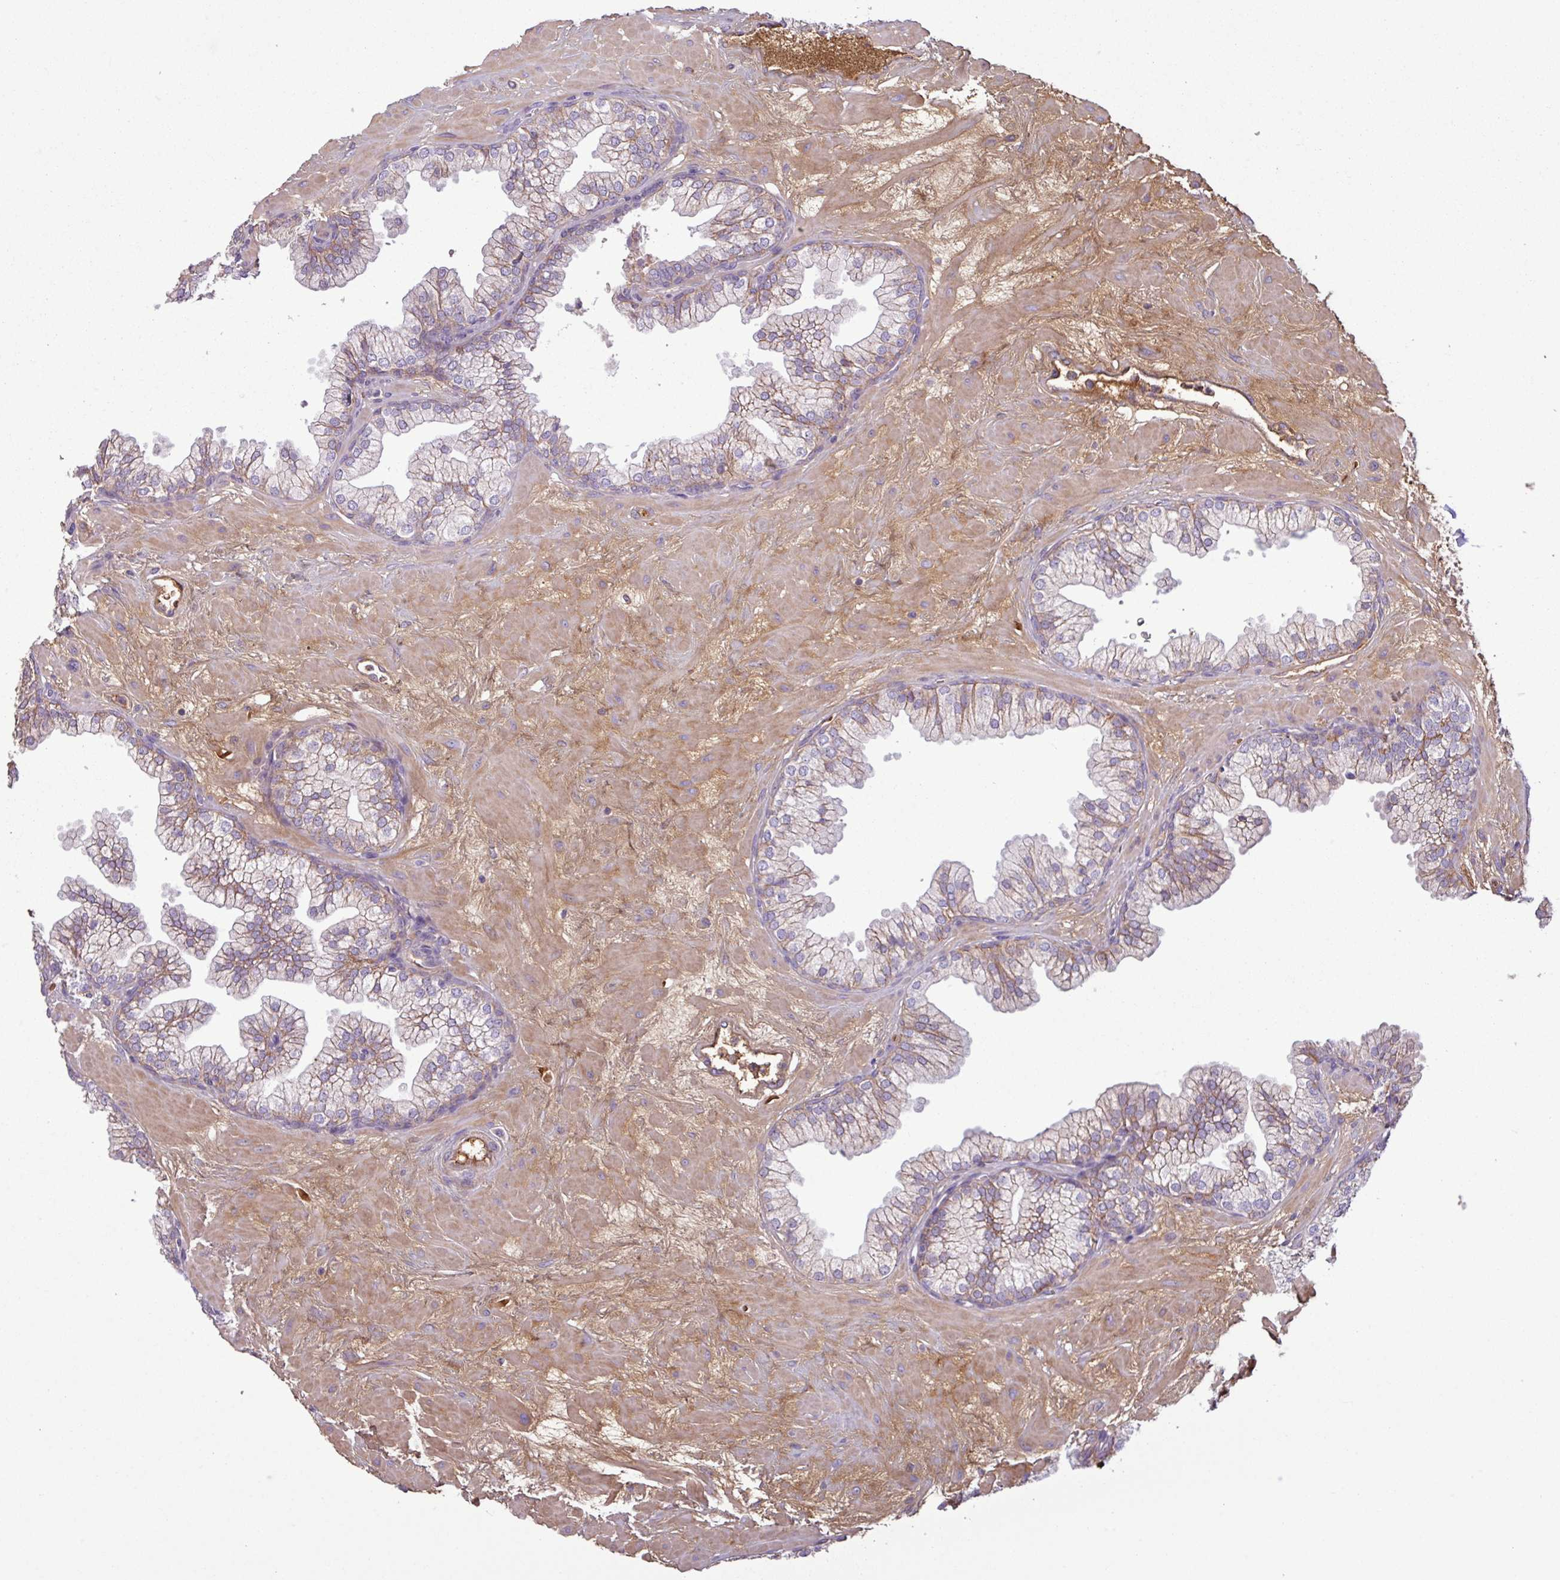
{"staining": {"intensity": "moderate", "quantity": "<25%", "location": "cytoplasmic/membranous"}, "tissue": "prostate", "cell_type": "Glandular cells", "image_type": "normal", "snomed": [{"axis": "morphology", "description": "Normal tissue, NOS"}, {"axis": "topography", "description": "Prostate"}, {"axis": "topography", "description": "Peripheral nerve tissue"}], "caption": "Protein staining shows moderate cytoplasmic/membranous staining in about <25% of glandular cells in benign prostate.", "gene": "C4A", "patient": {"sex": "male", "age": 61}}